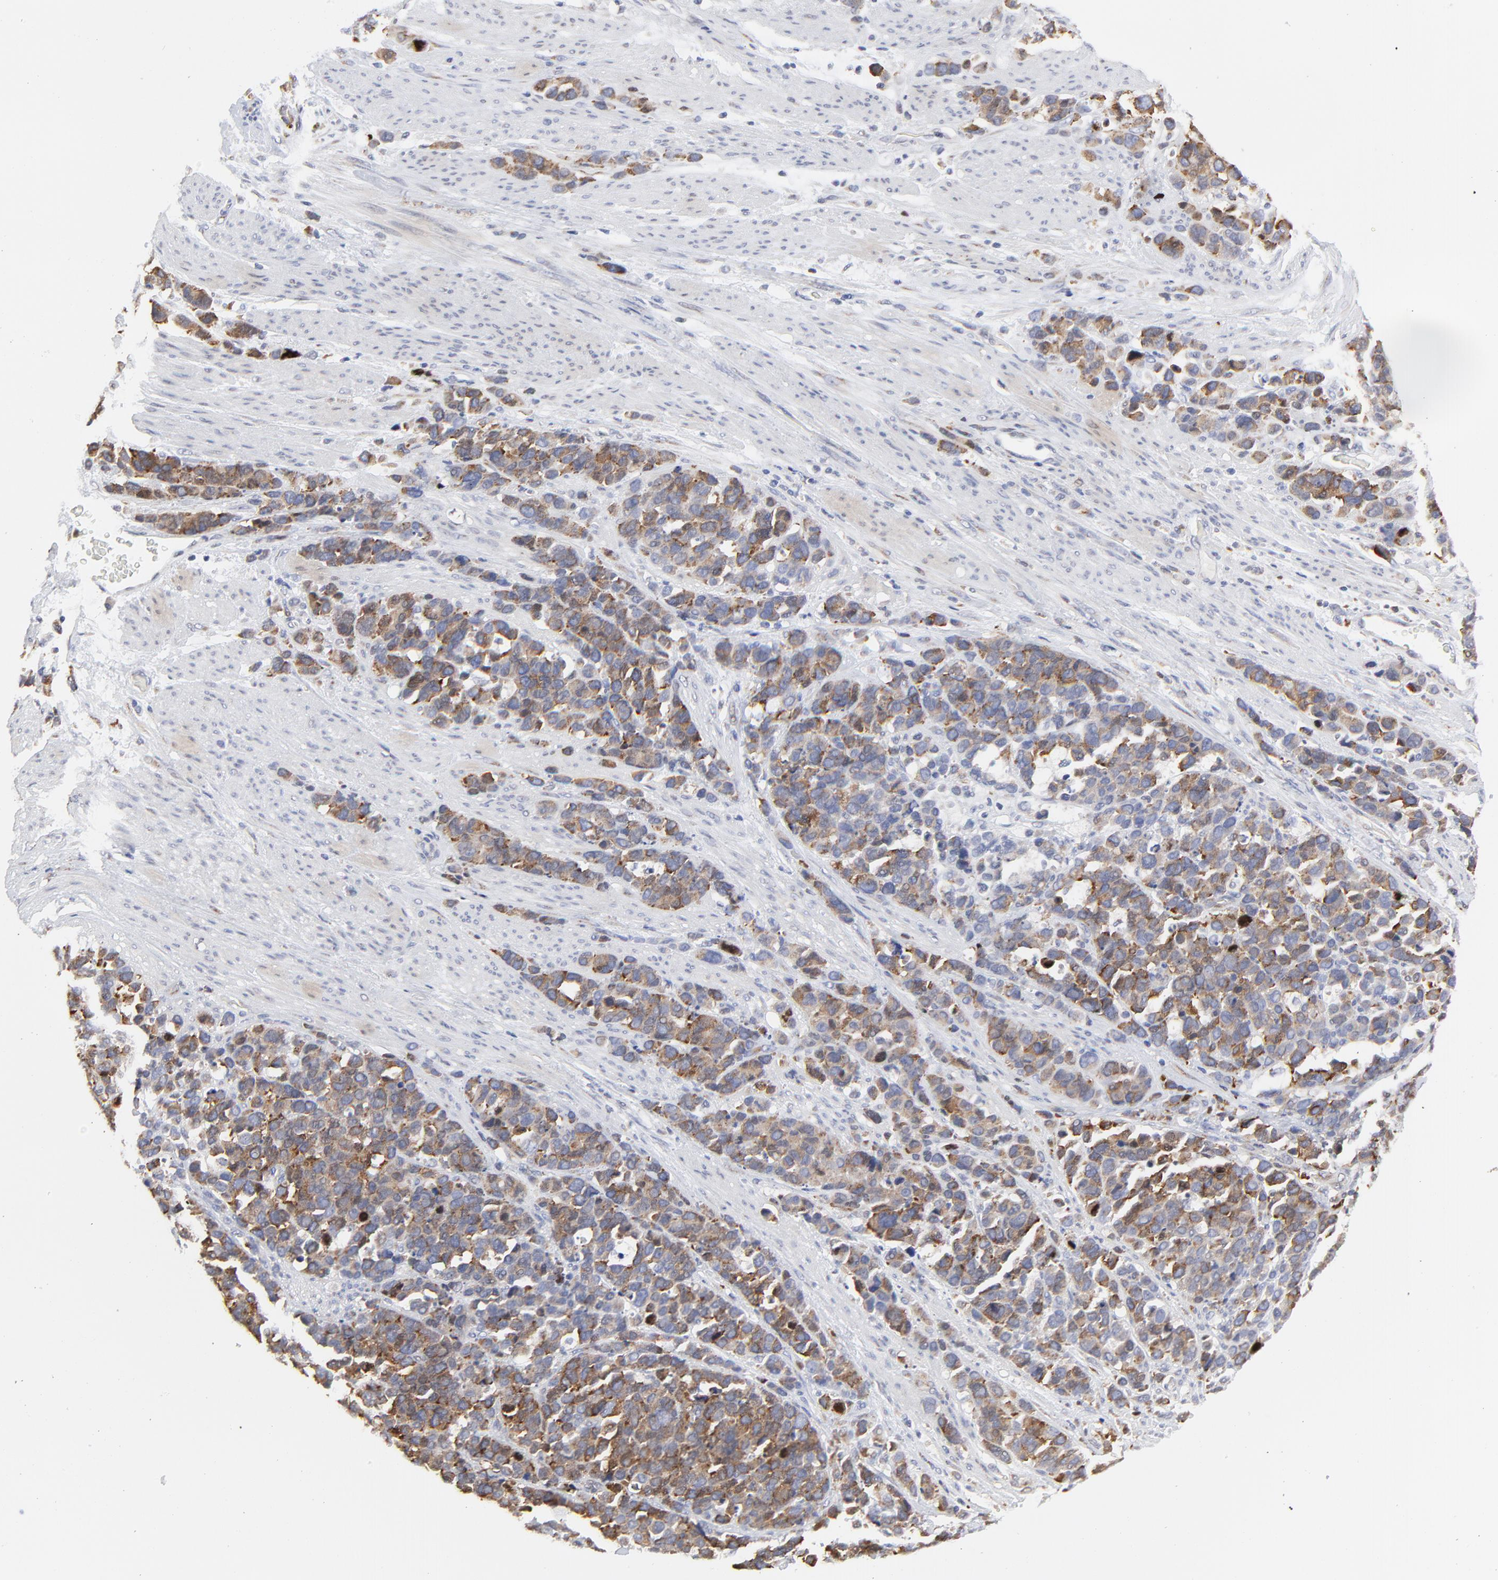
{"staining": {"intensity": "moderate", "quantity": "25%-75%", "location": "cytoplasmic/membranous"}, "tissue": "stomach cancer", "cell_type": "Tumor cells", "image_type": "cancer", "snomed": [{"axis": "morphology", "description": "Adenocarcinoma, NOS"}, {"axis": "topography", "description": "Stomach, upper"}], "caption": "High-magnification brightfield microscopy of stomach cancer stained with DAB (brown) and counterstained with hematoxylin (blue). tumor cells exhibit moderate cytoplasmic/membranous positivity is seen in about25%-75% of cells. (DAB (3,3'-diaminobenzidine) IHC, brown staining for protein, blue staining for nuclei).", "gene": "NCAPH", "patient": {"sex": "male", "age": 71}}